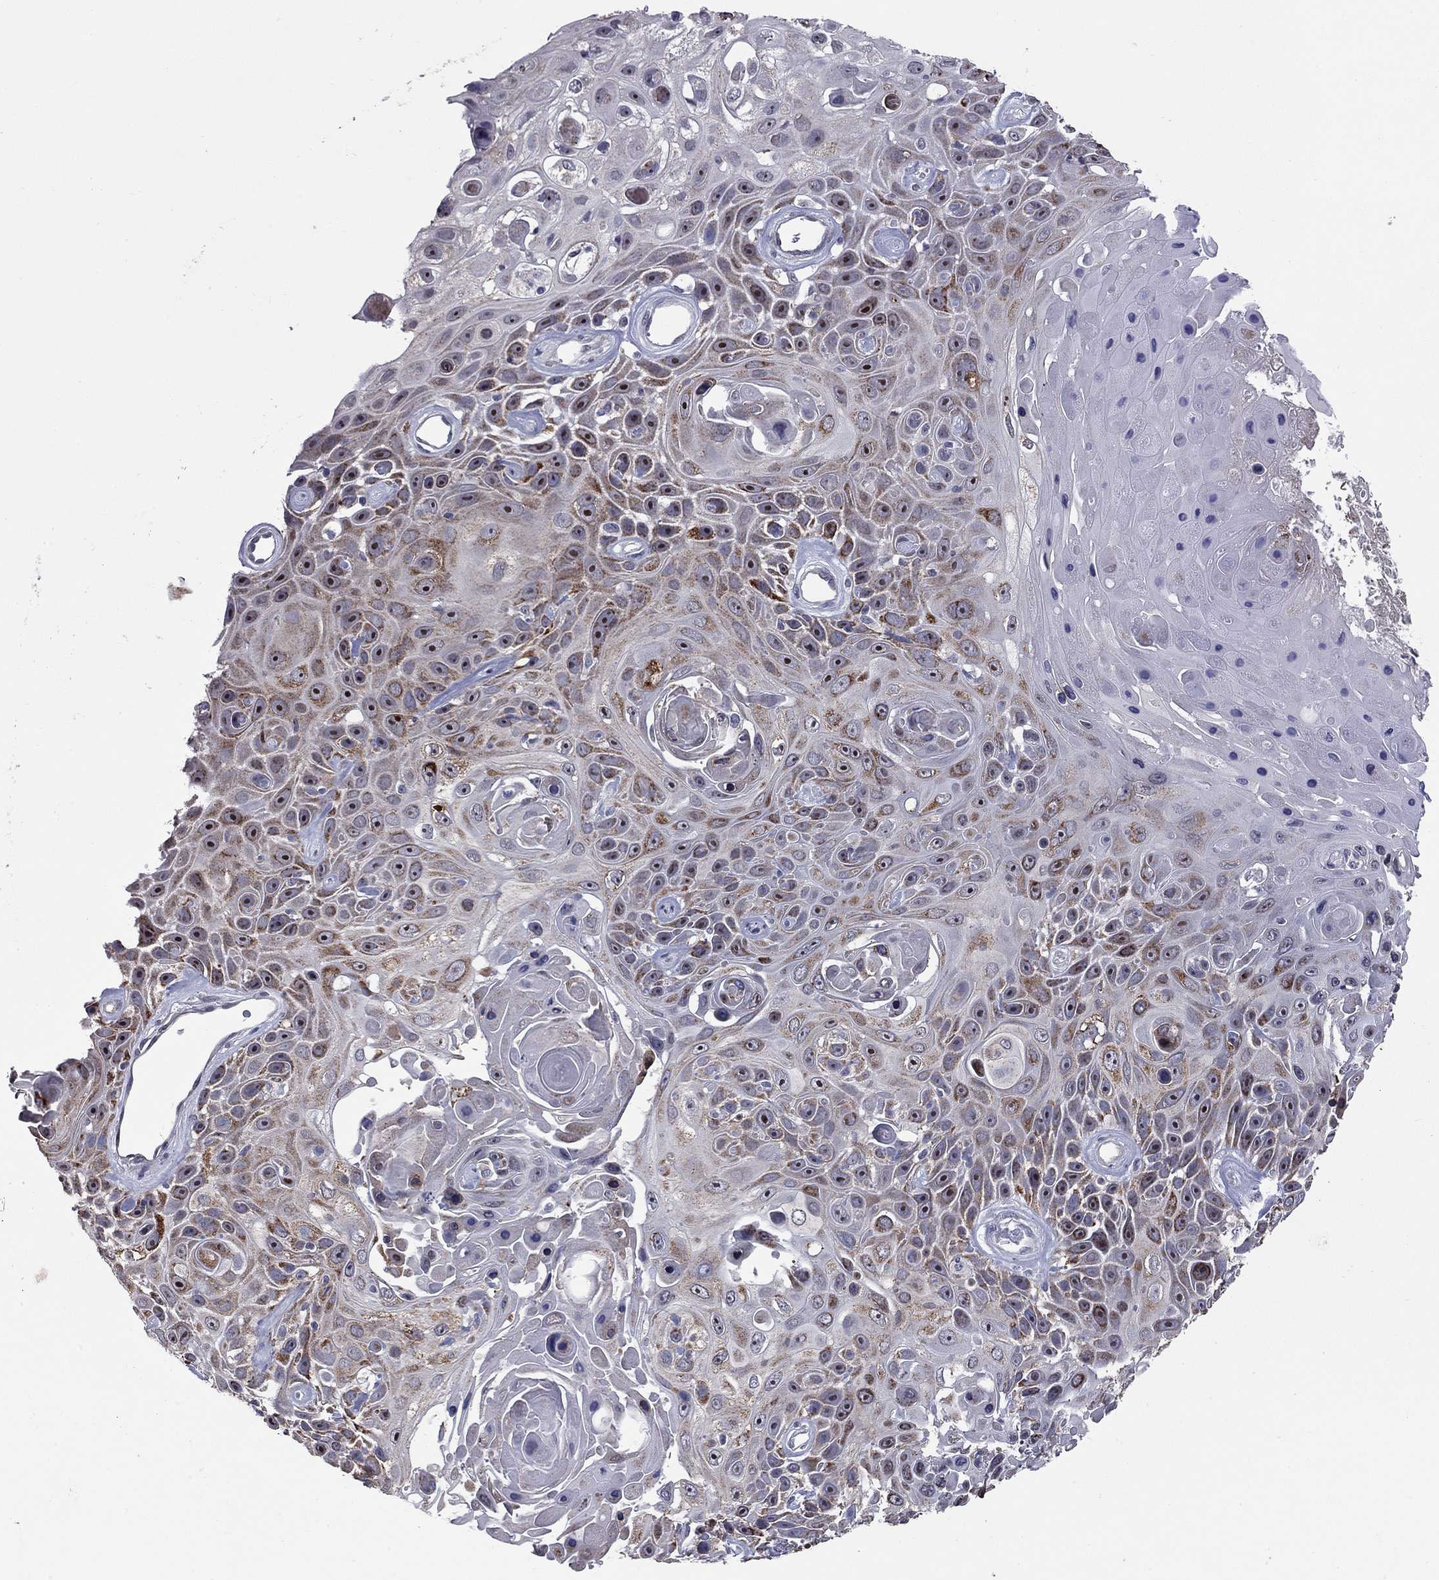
{"staining": {"intensity": "strong", "quantity": "25%-75%", "location": "cytoplasmic/membranous"}, "tissue": "skin cancer", "cell_type": "Tumor cells", "image_type": "cancer", "snomed": [{"axis": "morphology", "description": "Squamous cell carcinoma, NOS"}, {"axis": "topography", "description": "Skin"}], "caption": "Human skin squamous cell carcinoma stained with a protein marker exhibits strong staining in tumor cells.", "gene": "SHOC2", "patient": {"sex": "male", "age": 82}}